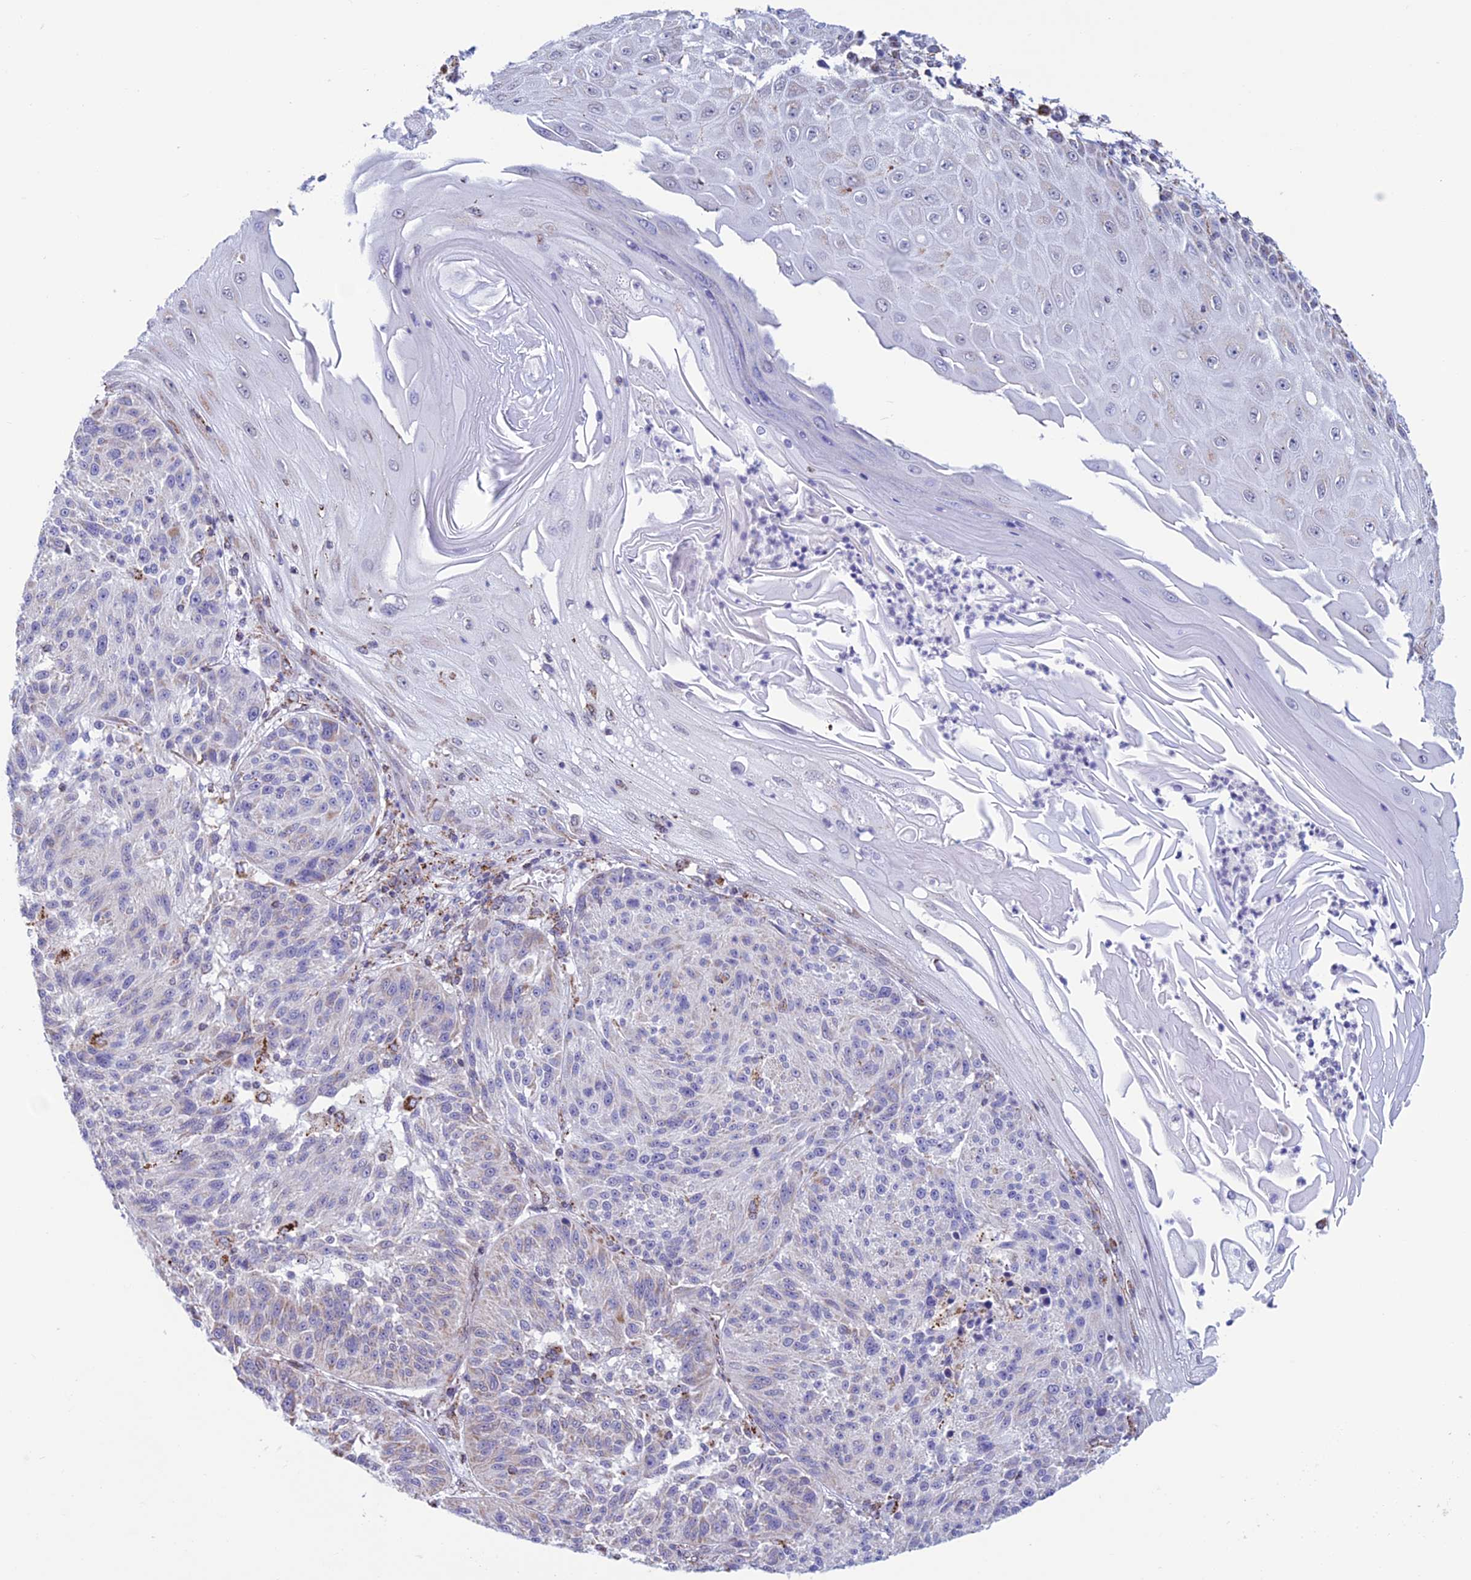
{"staining": {"intensity": "moderate", "quantity": "<25%", "location": "cytoplasmic/membranous"}, "tissue": "melanoma", "cell_type": "Tumor cells", "image_type": "cancer", "snomed": [{"axis": "morphology", "description": "Malignant melanoma, NOS"}, {"axis": "topography", "description": "Skin"}], "caption": "Melanoma stained with DAB (3,3'-diaminobenzidine) immunohistochemistry exhibits low levels of moderate cytoplasmic/membranous positivity in about <25% of tumor cells.", "gene": "ZNG1B", "patient": {"sex": "male", "age": 53}}